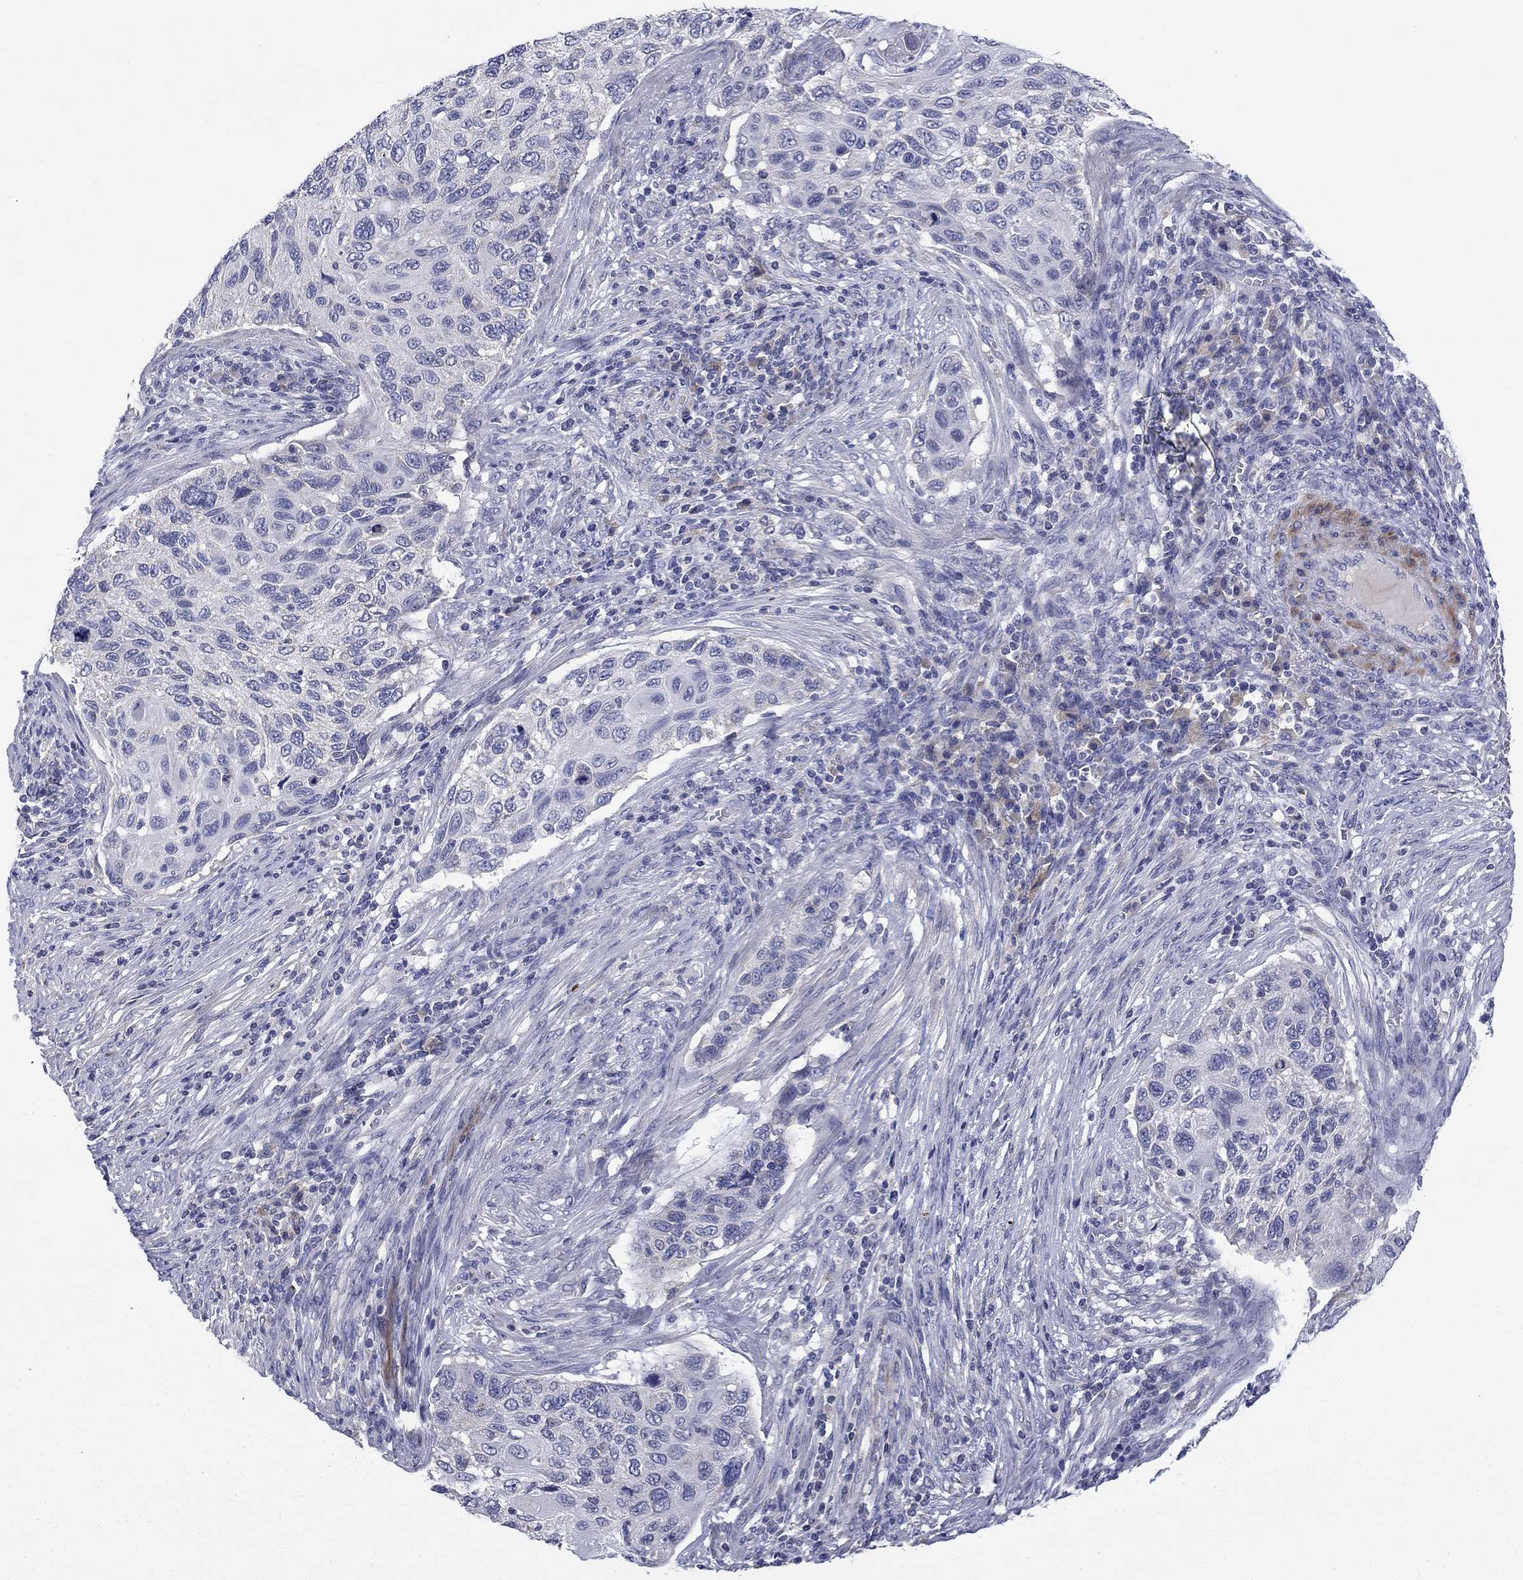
{"staining": {"intensity": "negative", "quantity": "none", "location": "none"}, "tissue": "cervical cancer", "cell_type": "Tumor cells", "image_type": "cancer", "snomed": [{"axis": "morphology", "description": "Squamous cell carcinoma, NOS"}, {"axis": "topography", "description": "Cervix"}], "caption": "This is an IHC histopathology image of human squamous cell carcinoma (cervical). There is no expression in tumor cells.", "gene": "FRK", "patient": {"sex": "female", "age": 70}}